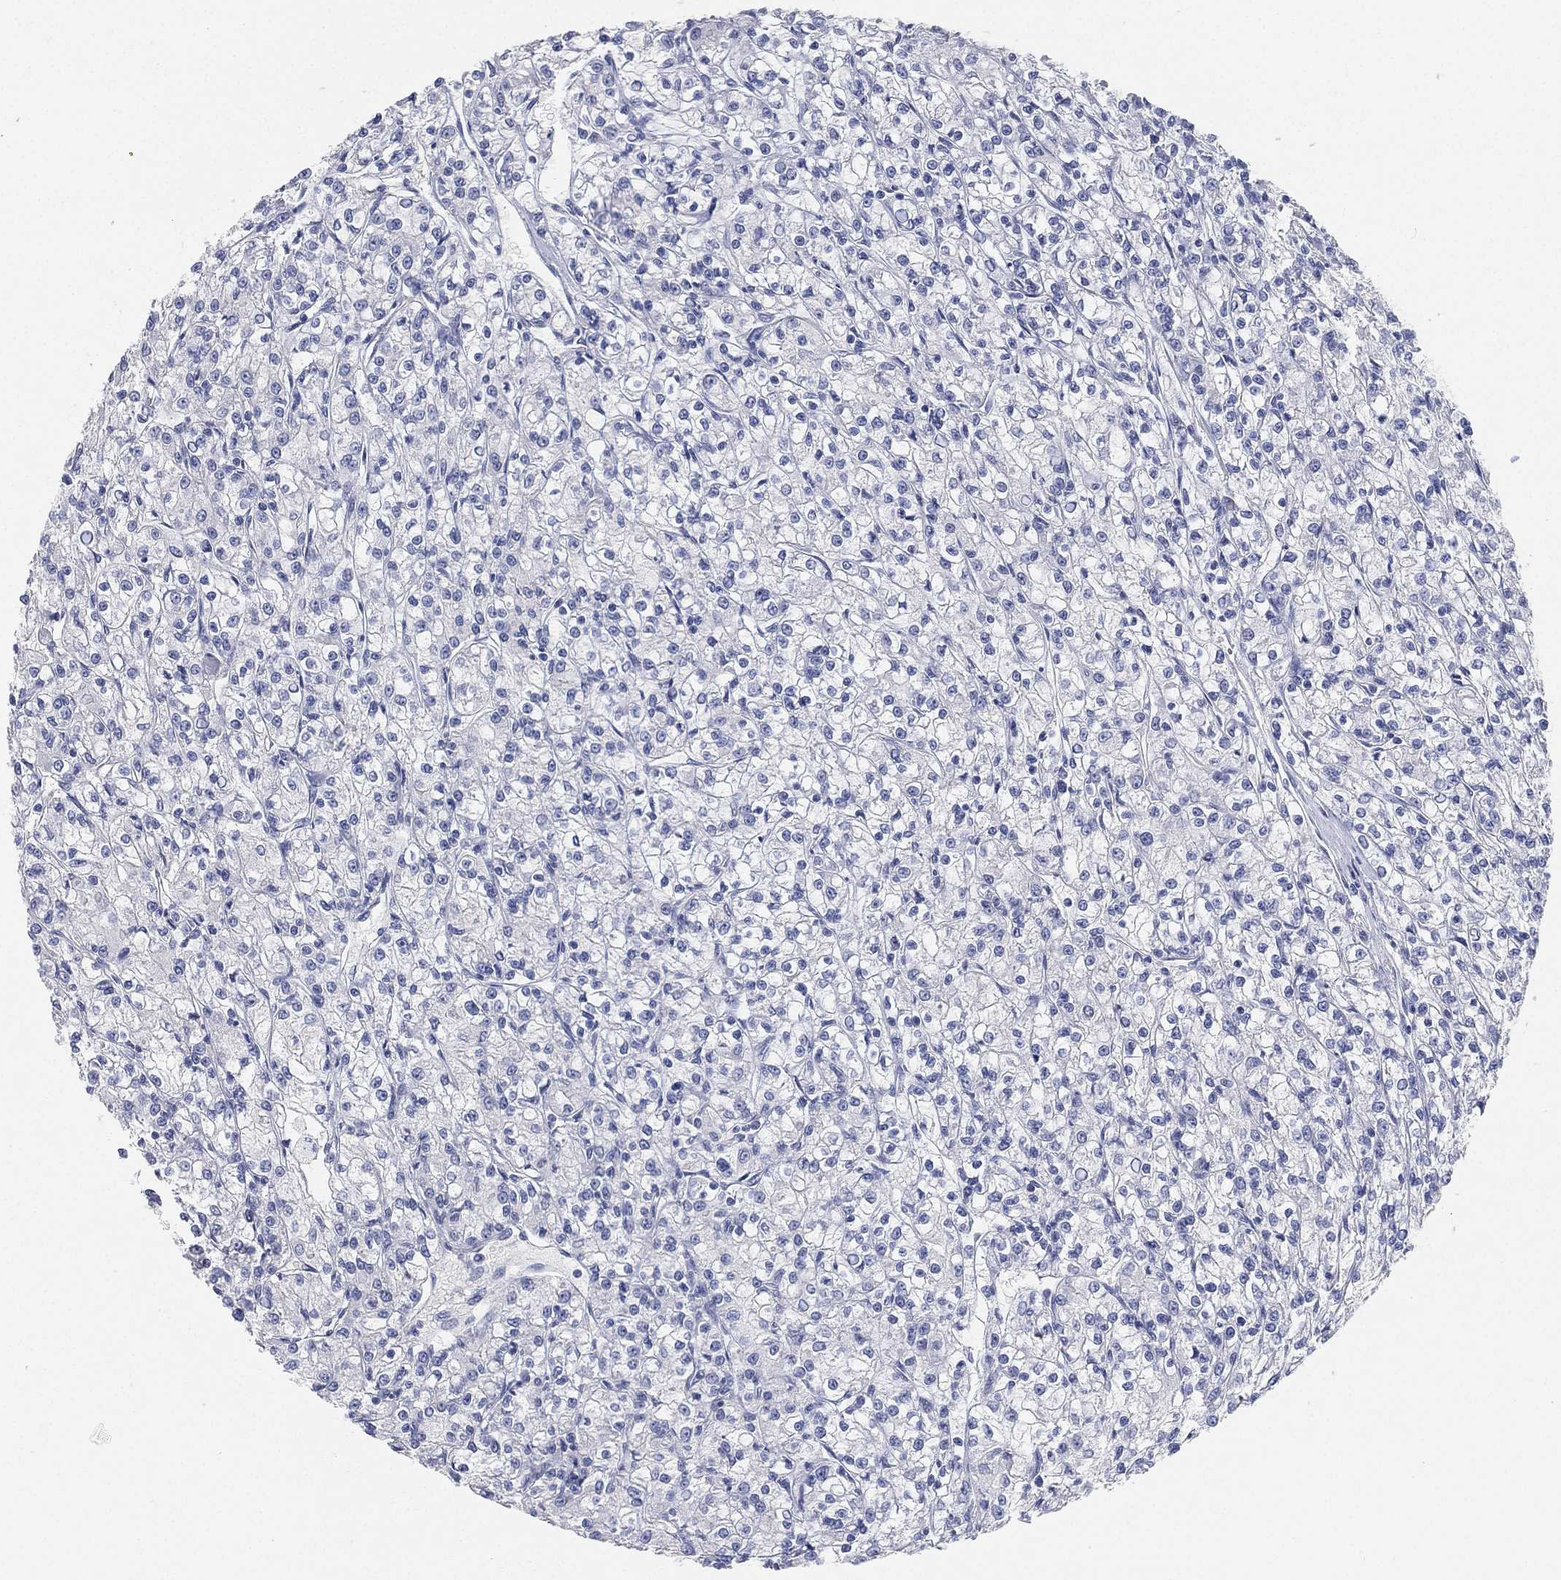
{"staining": {"intensity": "negative", "quantity": "none", "location": "none"}, "tissue": "renal cancer", "cell_type": "Tumor cells", "image_type": "cancer", "snomed": [{"axis": "morphology", "description": "Adenocarcinoma, NOS"}, {"axis": "topography", "description": "Kidney"}], "caption": "Immunohistochemical staining of human adenocarcinoma (renal) reveals no significant expression in tumor cells.", "gene": "FAM187B", "patient": {"sex": "female", "age": 59}}